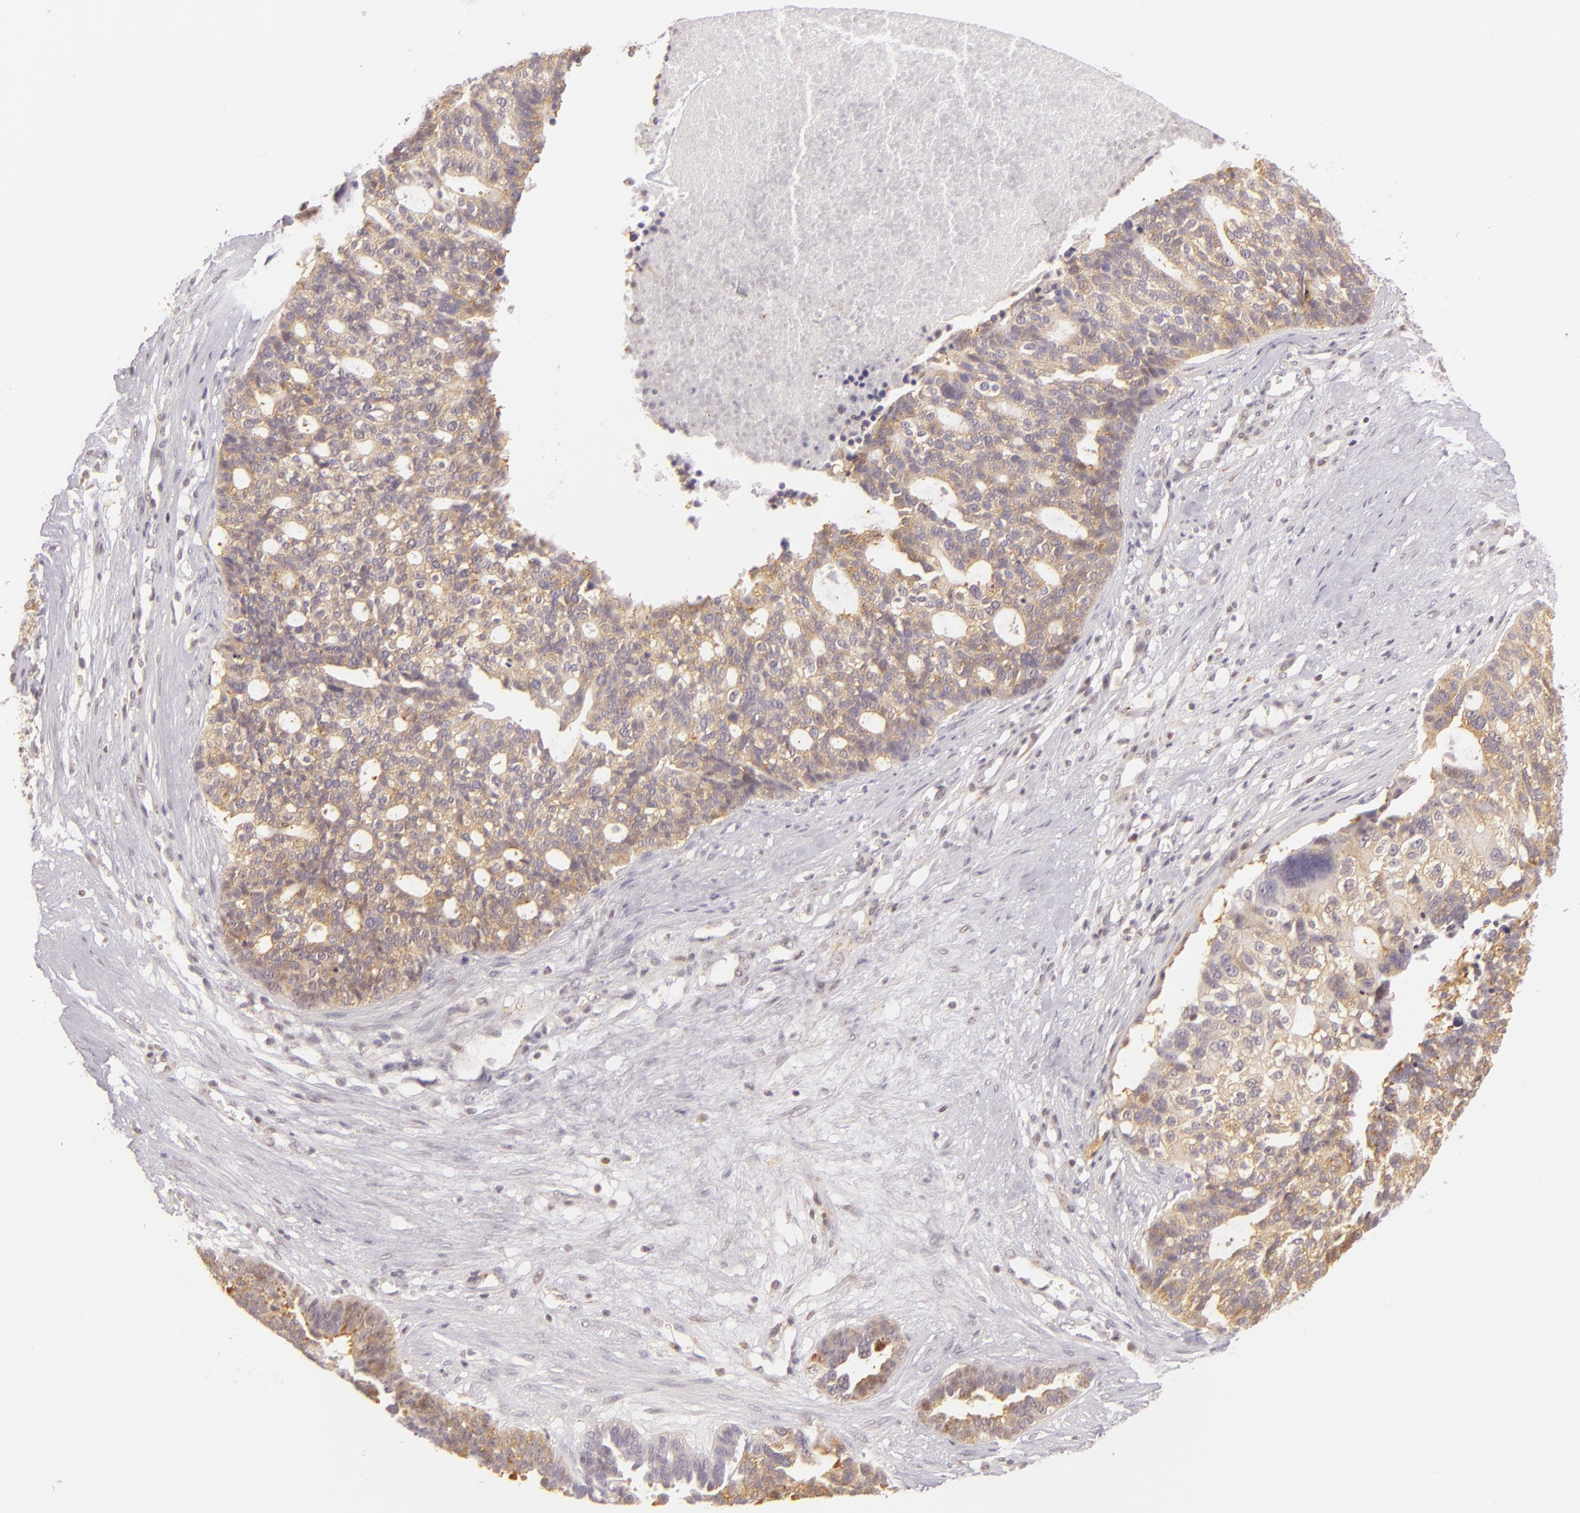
{"staining": {"intensity": "moderate", "quantity": "<25%", "location": "cytoplasmic/membranous"}, "tissue": "ovarian cancer", "cell_type": "Tumor cells", "image_type": "cancer", "snomed": [{"axis": "morphology", "description": "Cystadenocarcinoma, serous, NOS"}, {"axis": "topography", "description": "Ovary"}], "caption": "DAB (3,3'-diaminobenzidine) immunohistochemical staining of ovarian cancer (serous cystadenocarcinoma) demonstrates moderate cytoplasmic/membranous protein positivity in about <25% of tumor cells.", "gene": "IMPDH1", "patient": {"sex": "female", "age": 59}}